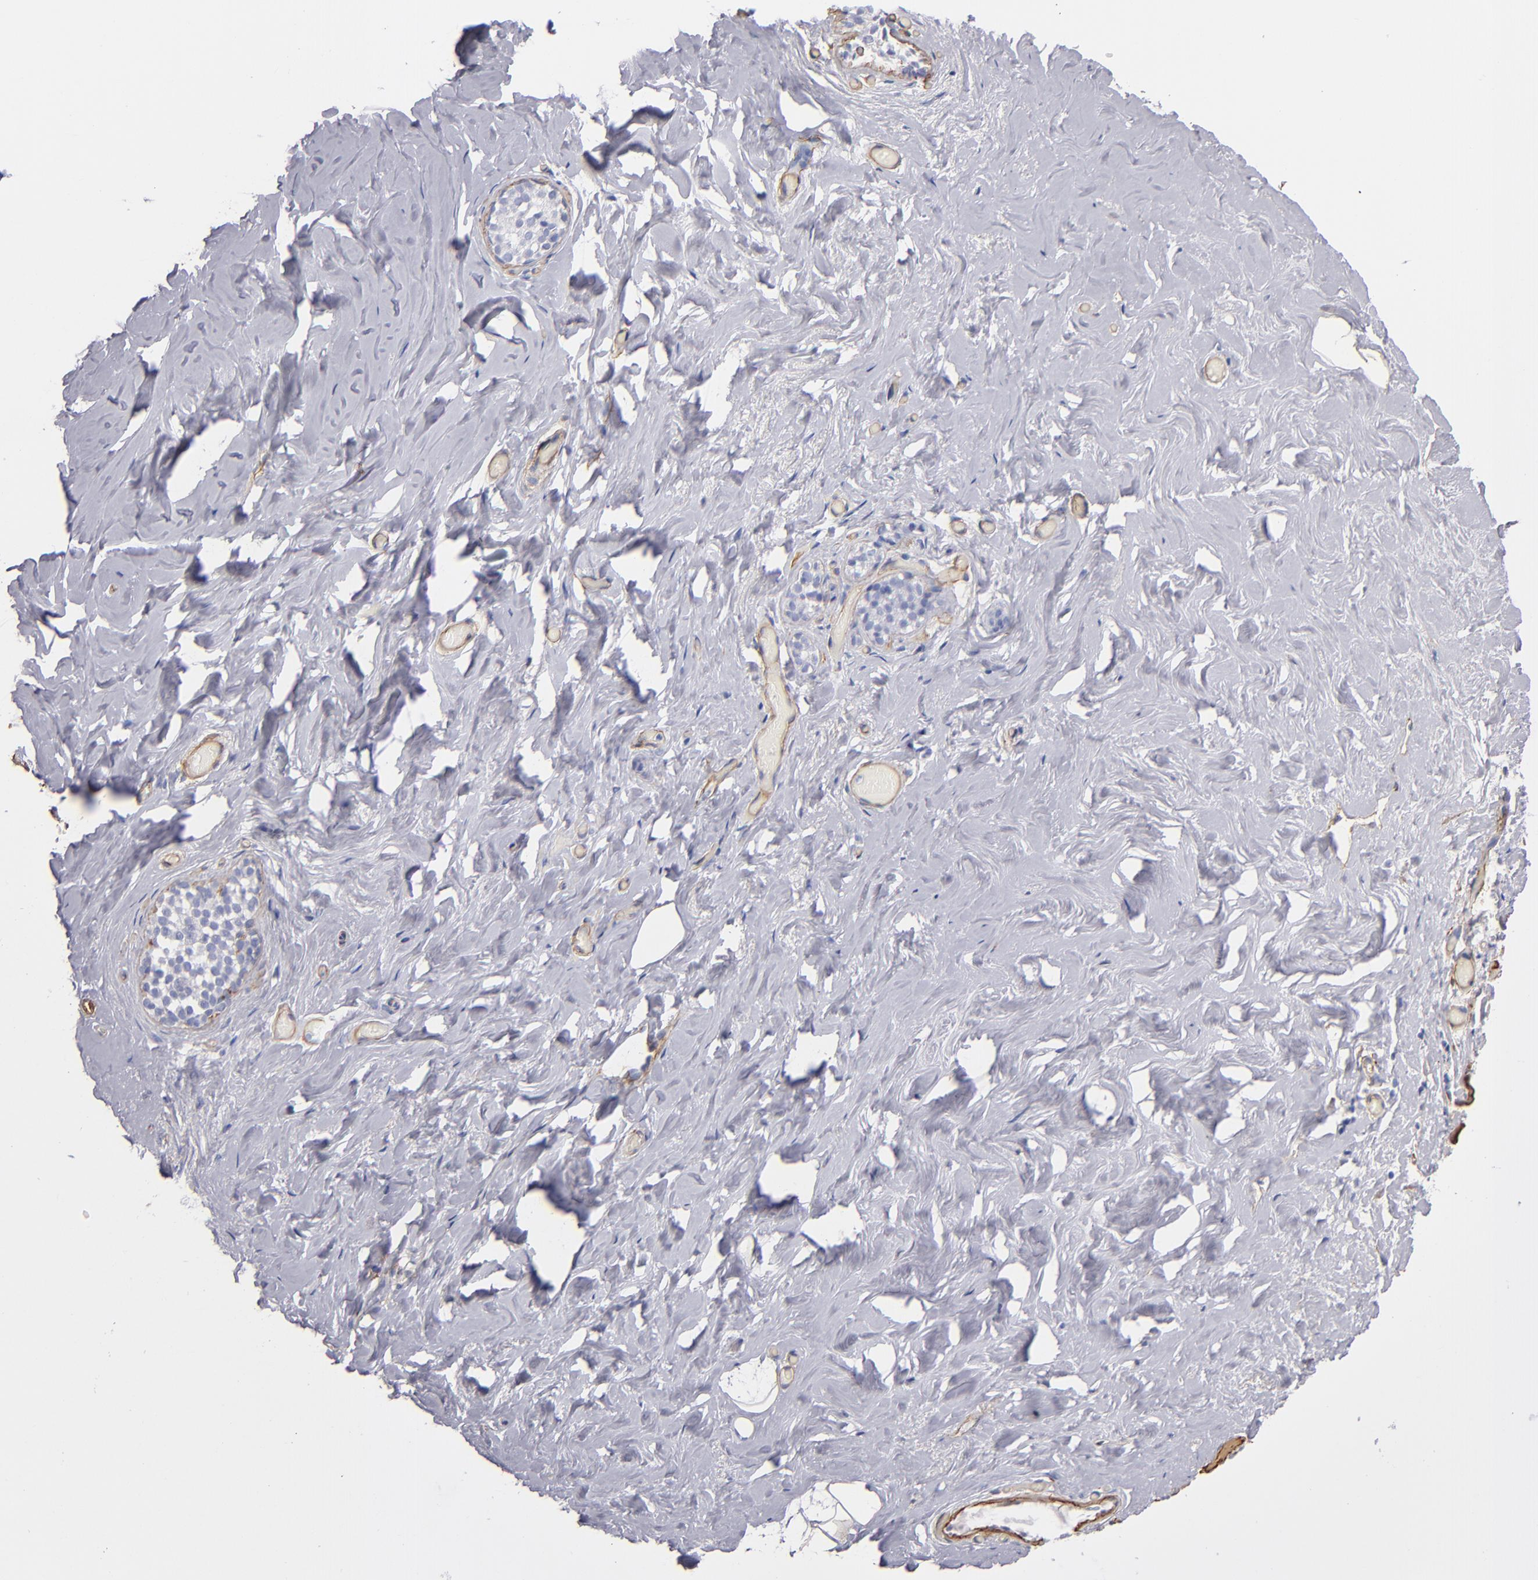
{"staining": {"intensity": "moderate", "quantity": ">75%", "location": "cytoplasmic/membranous"}, "tissue": "breast", "cell_type": "Adipocytes", "image_type": "normal", "snomed": [{"axis": "morphology", "description": "Normal tissue, NOS"}, {"axis": "topography", "description": "Breast"}], "caption": "Immunohistochemistry (IHC) image of unremarkable human breast stained for a protein (brown), which exhibits medium levels of moderate cytoplasmic/membranous positivity in about >75% of adipocytes.", "gene": "LAMC1", "patient": {"sex": "female", "age": 75}}